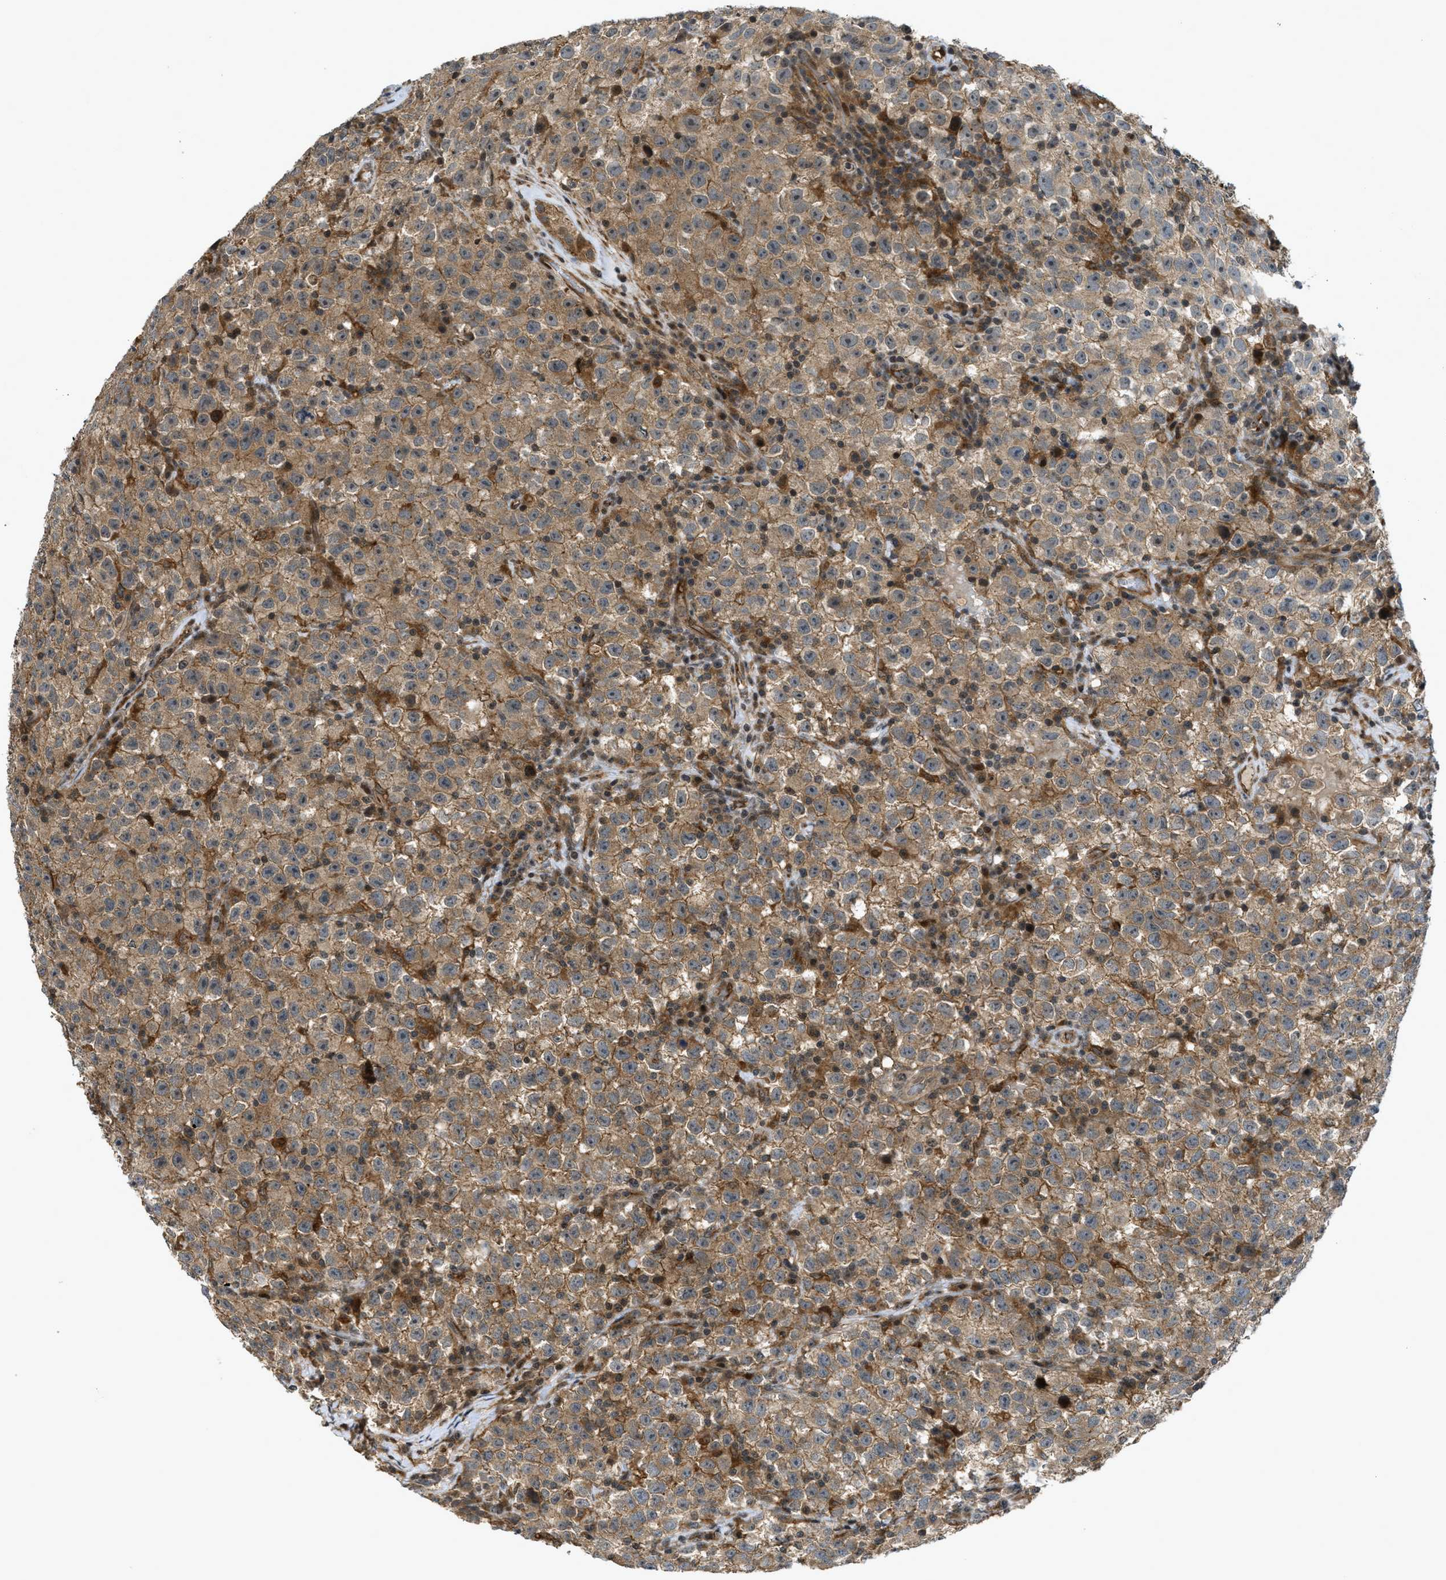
{"staining": {"intensity": "moderate", "quantity": ">75%", "location": "cytoplasmic/membranous"}, "tissue": "testis cancer", "cell_type": "Tumor cells", "image_type": "cancer", "snomed": [{"axis": "morphology", "description": "Seminoma, NOS"}, {"axis": "topography", "description": "Testis"}], "caption": "Seminoma (testis) tissue exhibits moderate cytoplasmic/membranous staining in approximately >75% of tumor cells", "gene": "DNAJC28", "patient": {"sex": "male", "age": 22}}